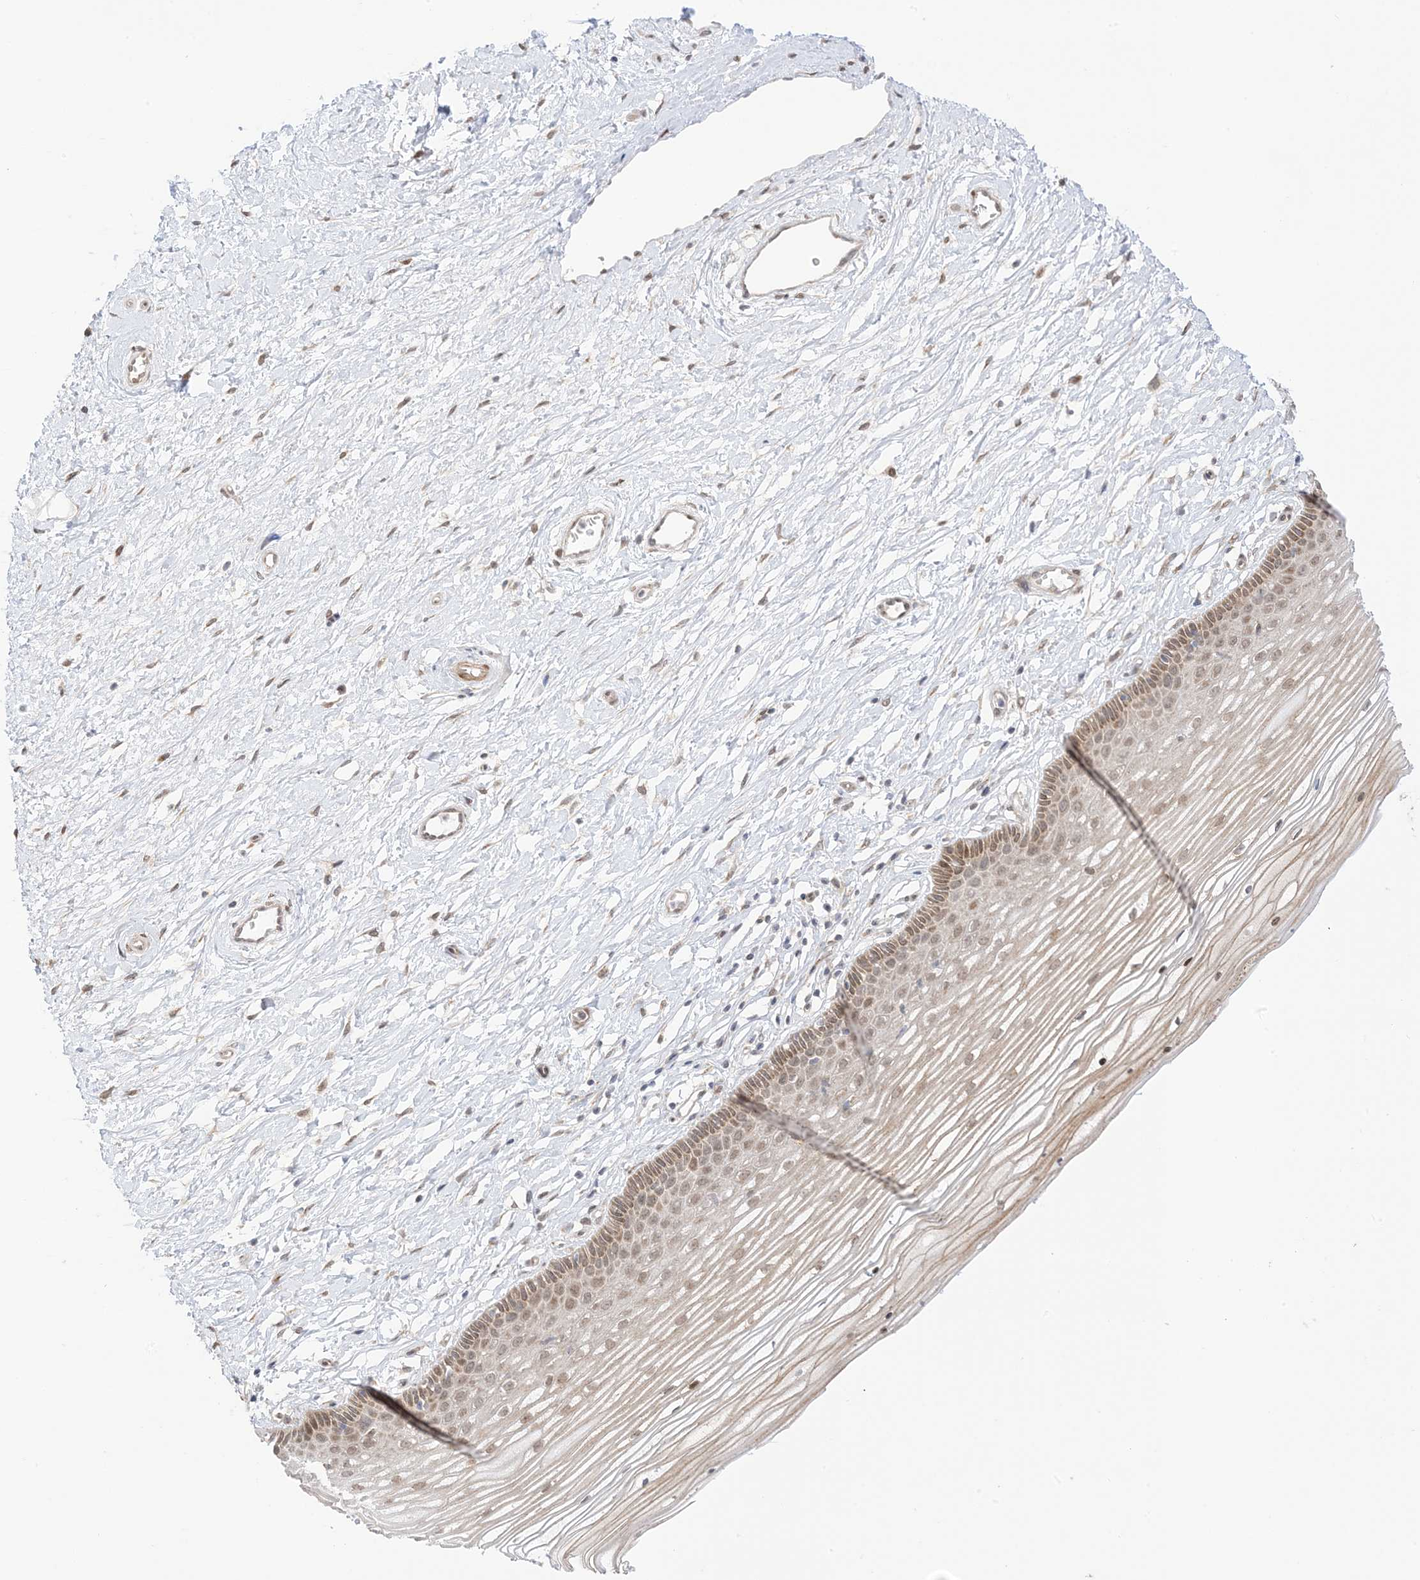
{"staining": {"intensity": "moderate", "quantity": ">75%", "location": "cytoplasmic/membranous,nuclear"}, "tissue": "vagina", "cell_type": "Squamous epithelial cells", "image_type": "normal", "snomed": [{"axis": "morphology", "description": "Normal tissue, NOS"}, {"axis": "topography", "description": "Vagina"}, {"axis": "topography", "description": "Cervix"}], "caption": "Approximately >75% of squamous epithelial cells in benign human vagina reveal moderate cytoplasmic/membranous,nuclear protein positivity as visualized by brown immunohistochemical staining.", "gene": "UBE2E2", "patient": {"sex": "female", "age": 40}}